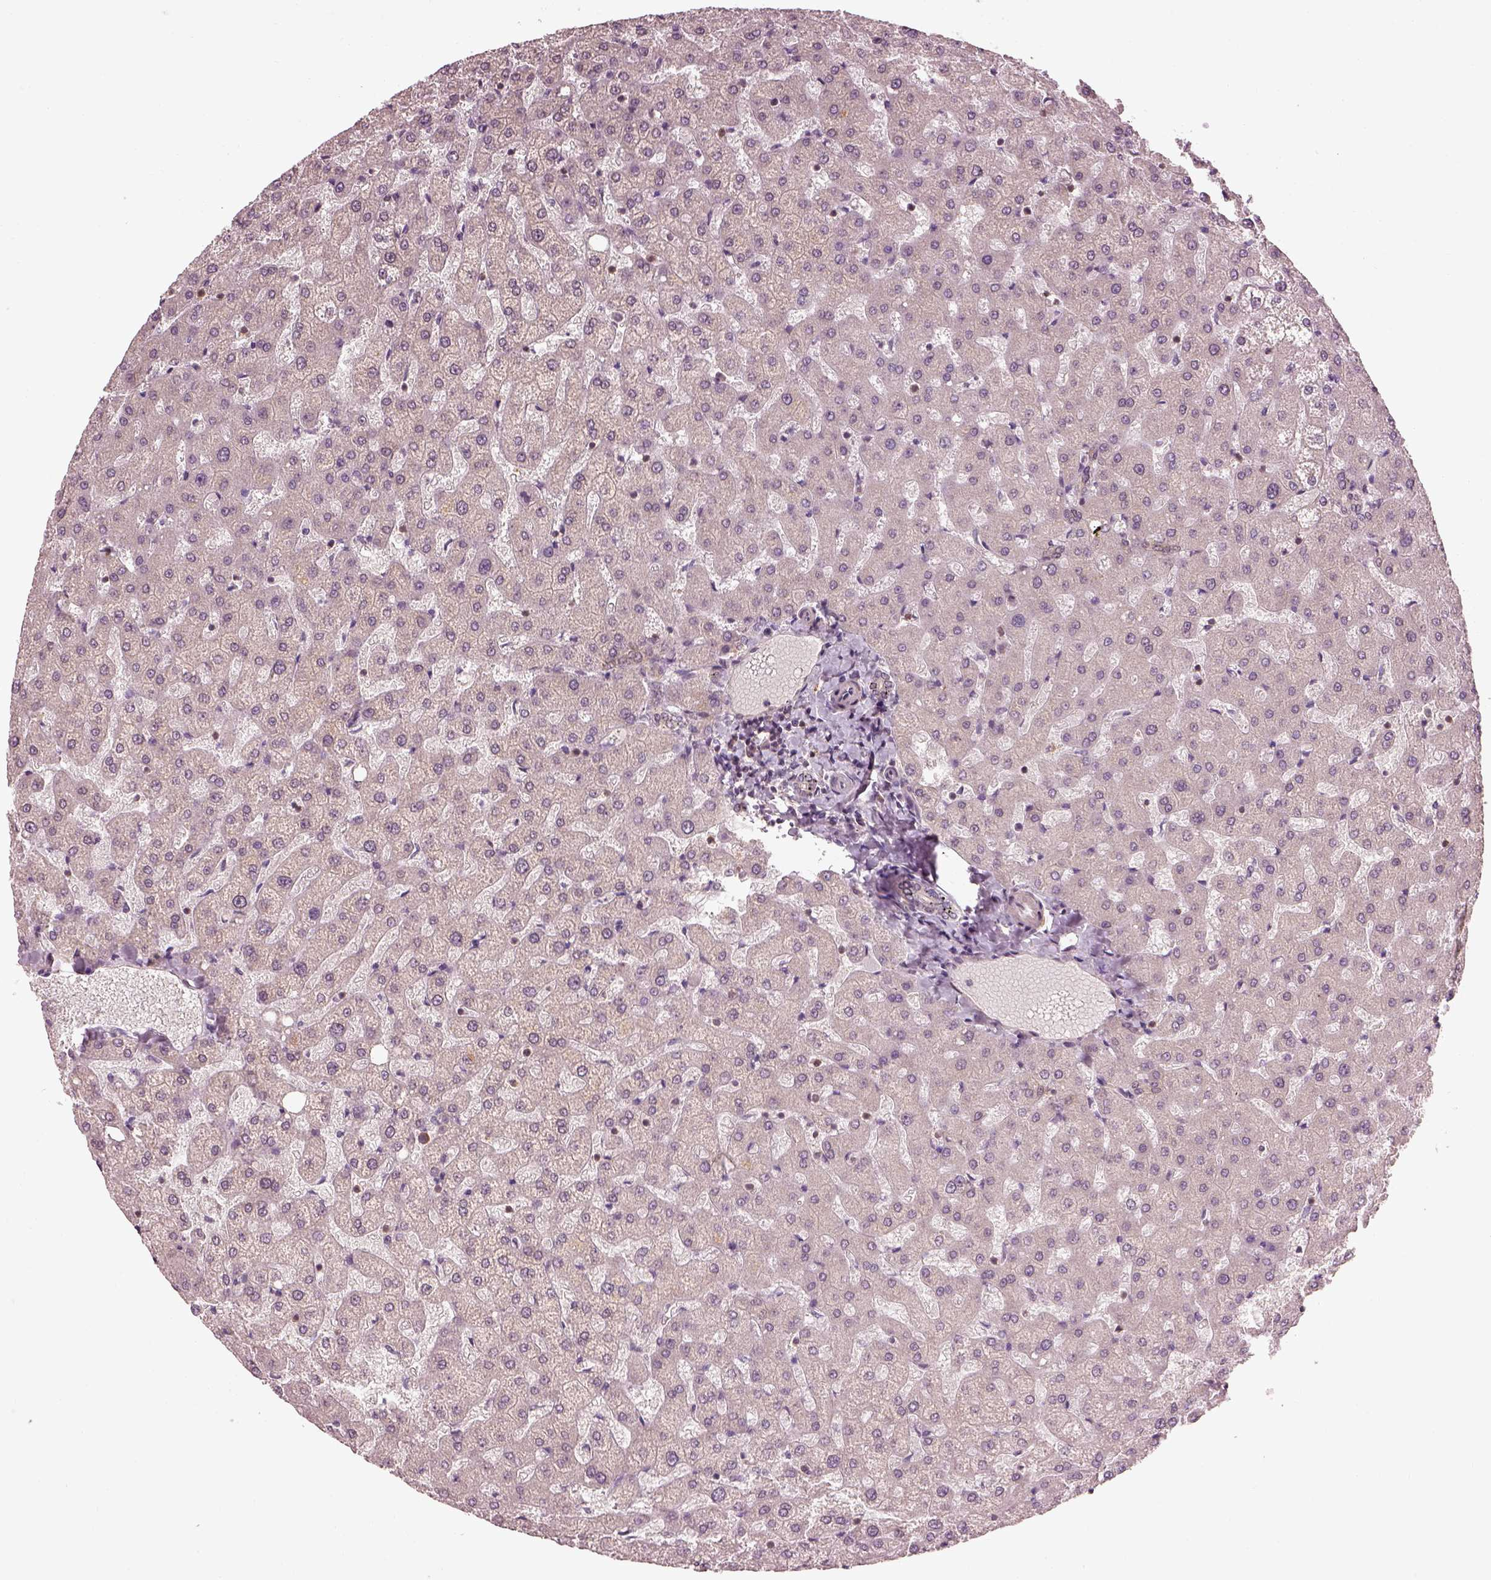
{"staining": {"intensity": "negative", "quantity": "none", "location": "none"}, "tissue": "liver", "cell_type": "Cholangiocytes", "image_type": "normal", "snomed": [{"axis": "morphology", "description": "Normal tissue, NOS"}, {"axis": "topography", "description": "Liver"}], "caption": "DAB (3,3'-diaminobenzidine) immunohistochemical staining of unremarkable human liver exhibits no significant staining in cholangiocytes. (Brightfield microscopy of DAB (3,3'-diaminobenzidine) IHC at high magnification).", "gene": "LSM14A", "patient": {"sex": "female", "age": 50}}